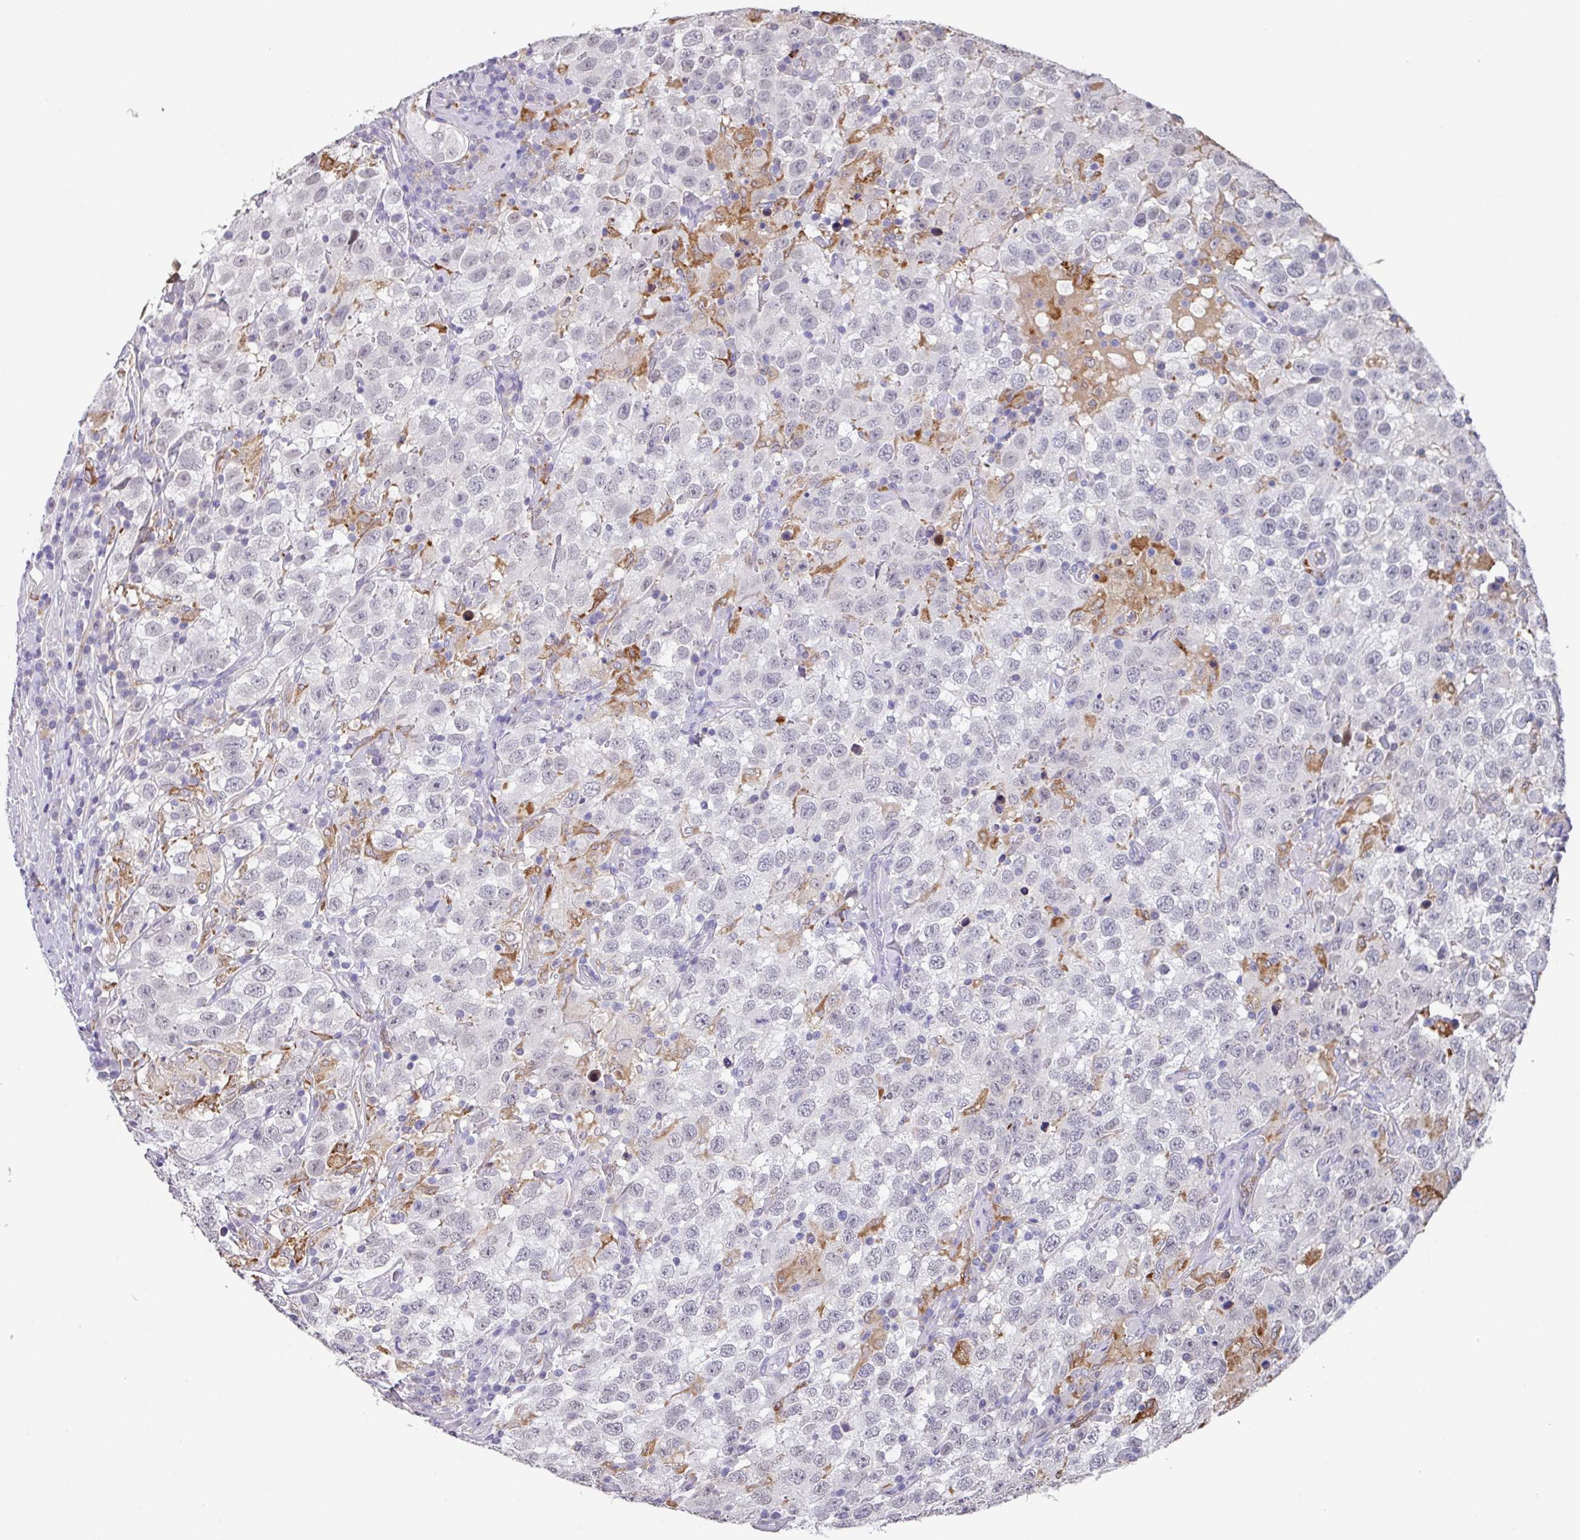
{"staining": {"intensity": "negative", "quantity": "none", "location": "none"}, "tissue": "testis cancer", "cell_type": "Tumor cells", "image_type": "cancer", "snomed": [{"axis": "morphology", "description": "Seminoma, NOS"}, {"axis": "topography", "description": "Testis"}], "caption": "The photomicrograph displays no significant staining in tumor cells of testis seminoma.", "gene": "C1QB", "patient": {"sex": "male", "age": 41}}